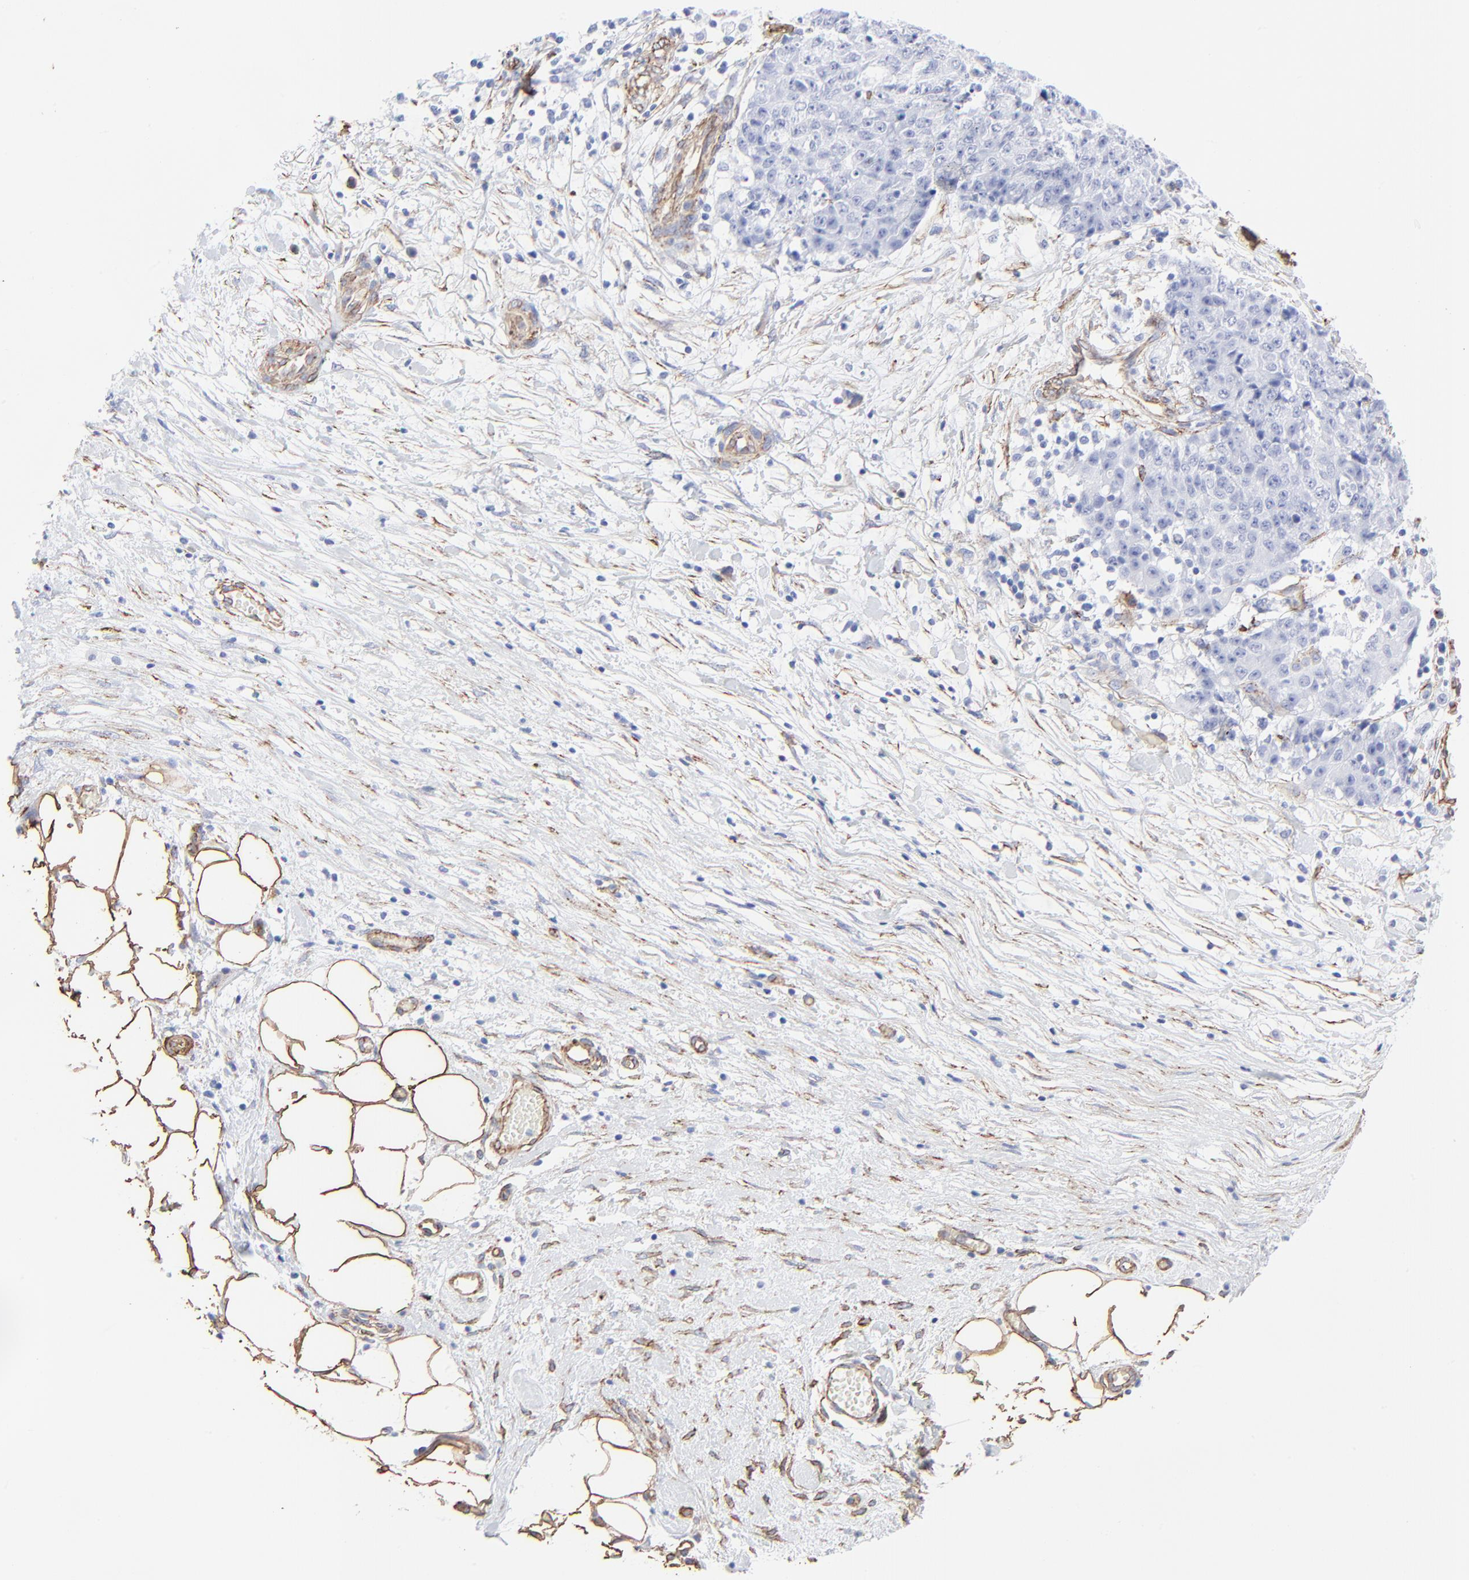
{"staining": {"intensity": "negative", "quantity": "none", "location": "none"}, "tissue": "ovarian cancer", "cell_type": "Tumor cells", "image_type": "cancer", "snomed": [{"axis": "morphology", "description": "Carcinoma, endometroid"}, {"axis": "topography", "description": "Ovary"}], "caption": "Tumor cells show no significant protein expression in ovarian cancer.", "gene": "CAV1", "patient": {"sex": "female", "age": 42}}